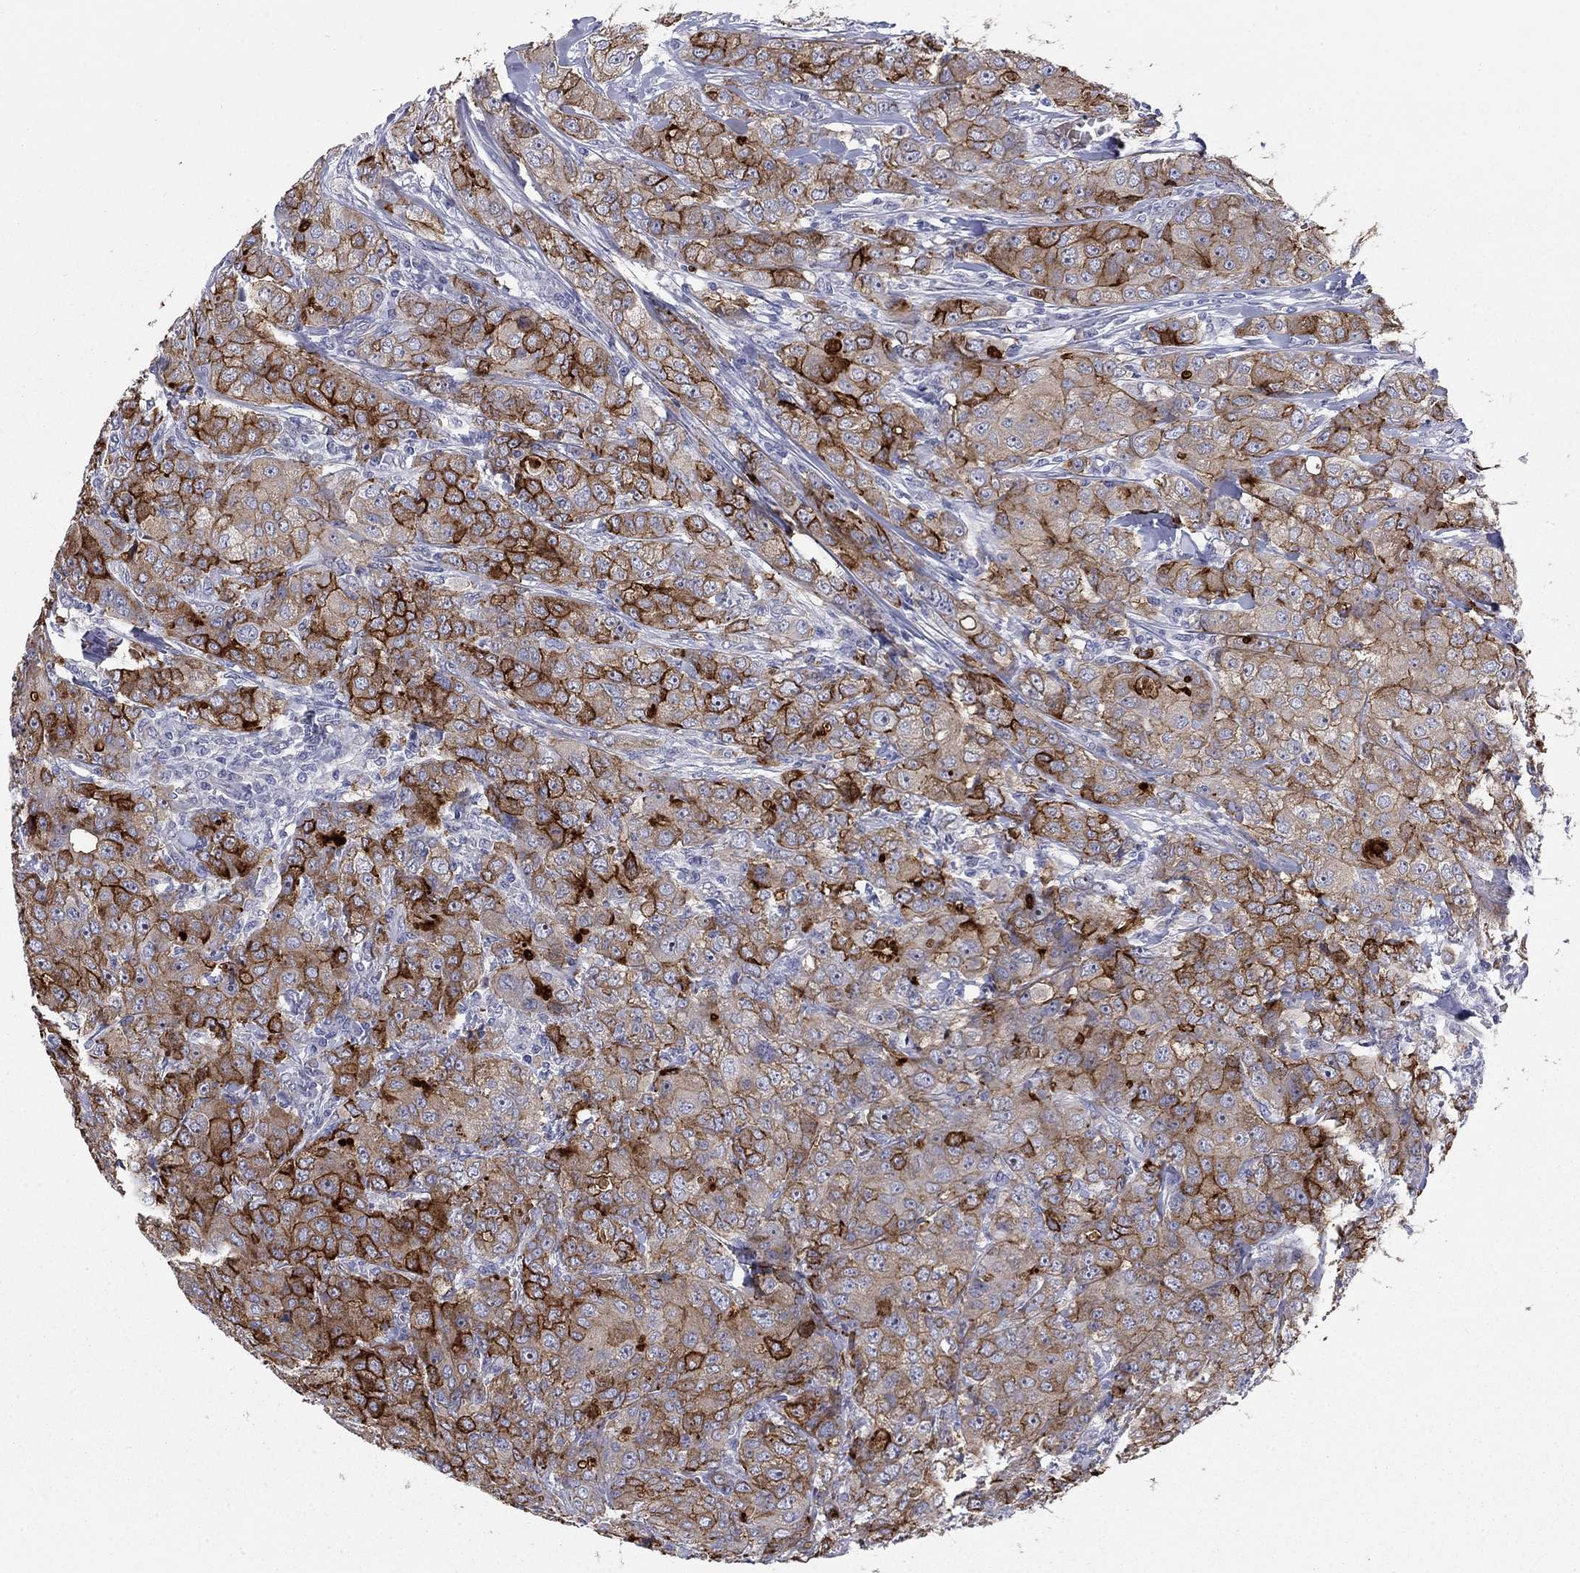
{"staining": {"intensity": "strong", "quantity": "25%-75%", "location": "cytoplasmic/membranous"}, "tissue": "breast cancer", "cell_type": "Tumor cells", "image_type": "cancer", "snomed": [{"axis": "morphology", "description": "Duct carcinoma"}, {"axis": "topography", "description": "Breast"}], "caption": "IHC staining of breast cancer (invasive ductal carcinoma), which exhibits high levels of strong cytoplasmic/membranous positivity in approximately 25%-75% of tumor cells indicating strong cytoplasmic/membranous protein positivity. The staining was performed using DAB (brown) for protein detection and nuclei were counterstained in hematoxylin (blue).", "gene": "SLC1A1", "patient": {"sex": "female", "age": 43}}